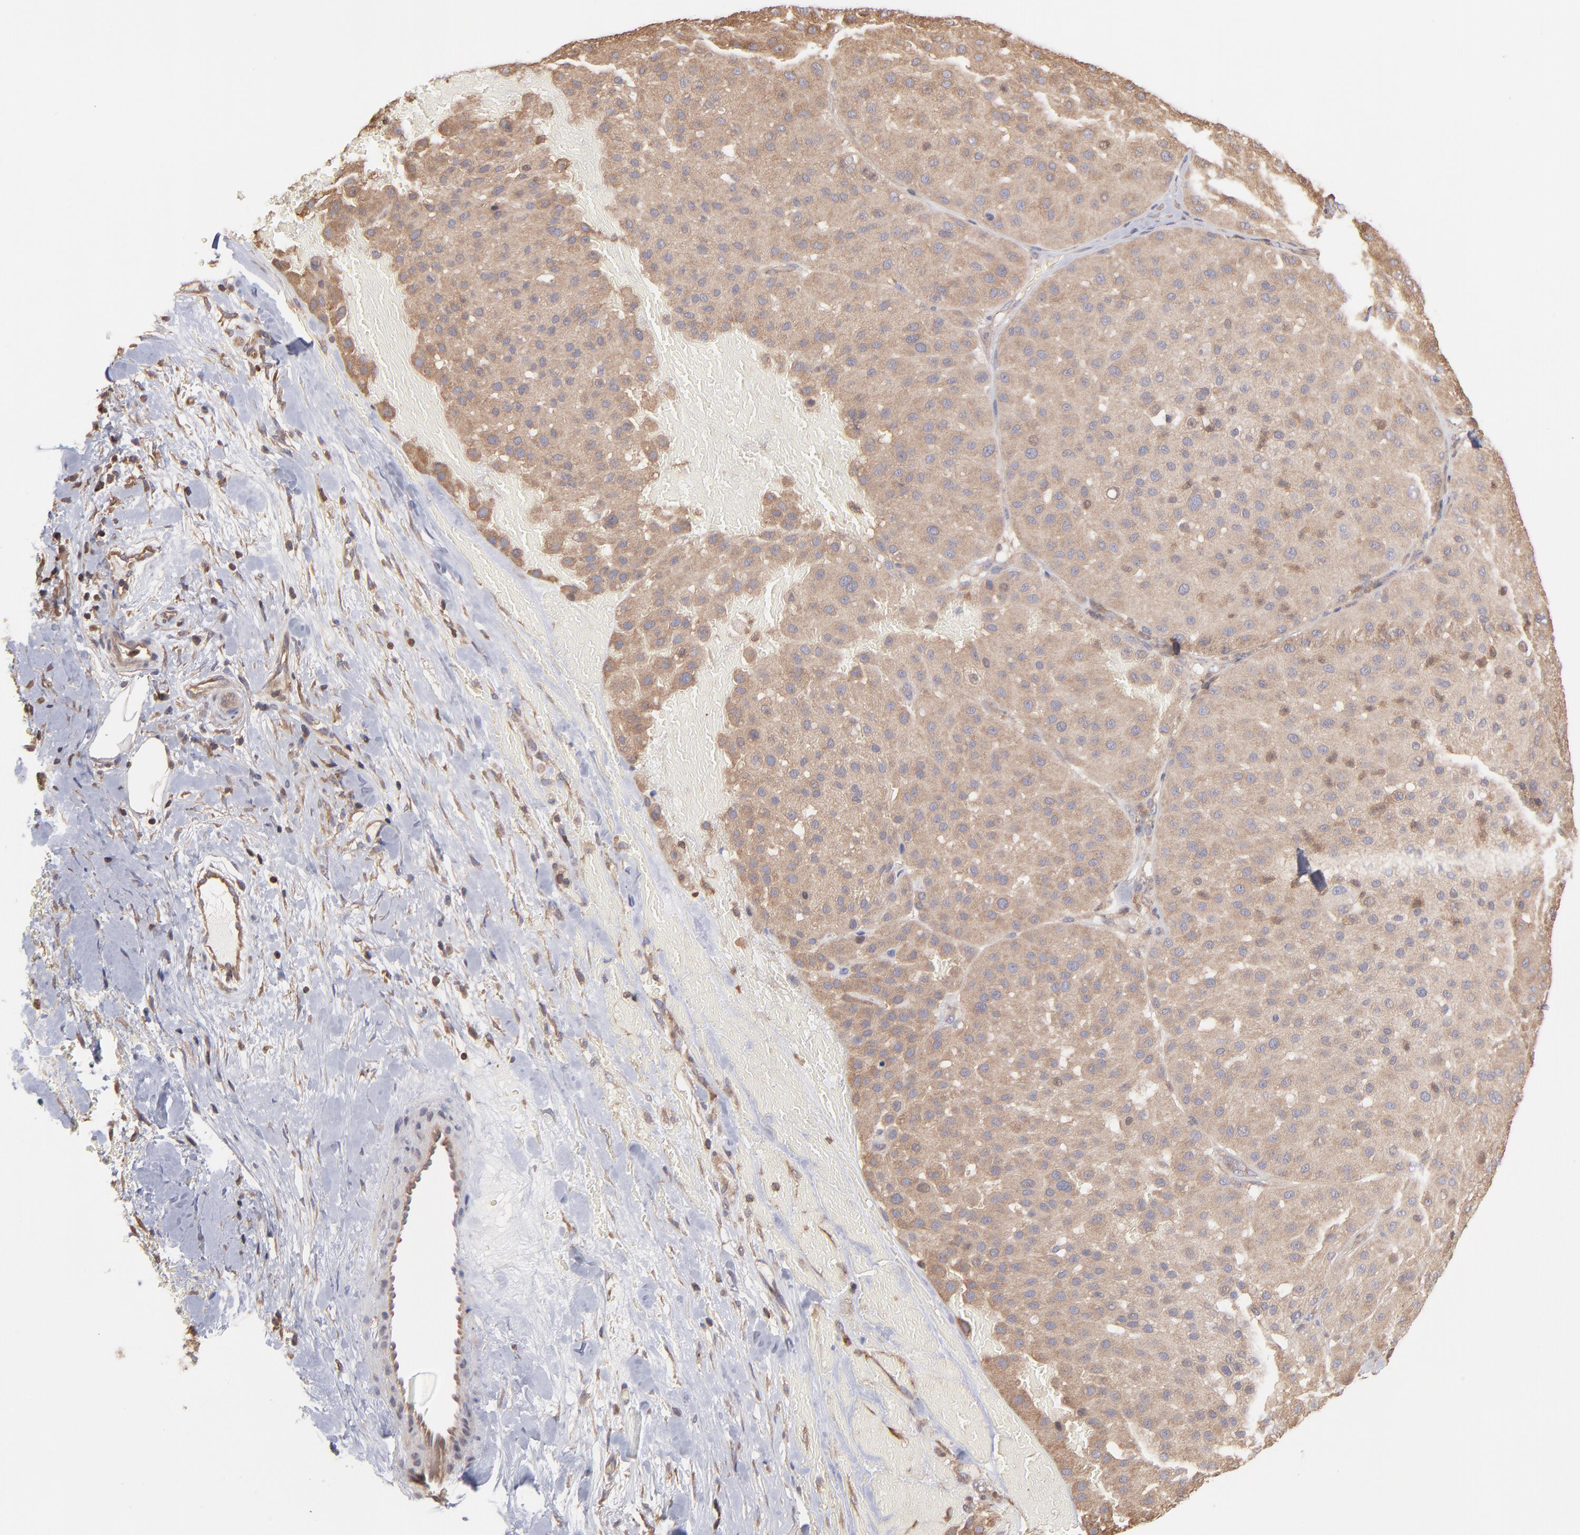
{"staining": {"intensity": "moderate", "quantity": ">75%", "location": "cytoplasmic/membranous"}, "tissue": "melanoma", "cell_type": "Tumor cells", "image_type": "cancer", "snomed": [{"axis": "morphology", "description": "Normal tissue, NOS"}, {"axis": "morphology", "description": "Malignant melanoma, Metastatic site"}, {"axis": "topography", "description": "Skin"}], "caption": "A photomicrograph showing moderate cytoplasmic/membranous staining in approximately >75% of tumor cells in melanoma, as visualized by brown immunohistochemical staining.", "gene": "MAP2K2", "patient": {"sex": "male", "age": 41}}